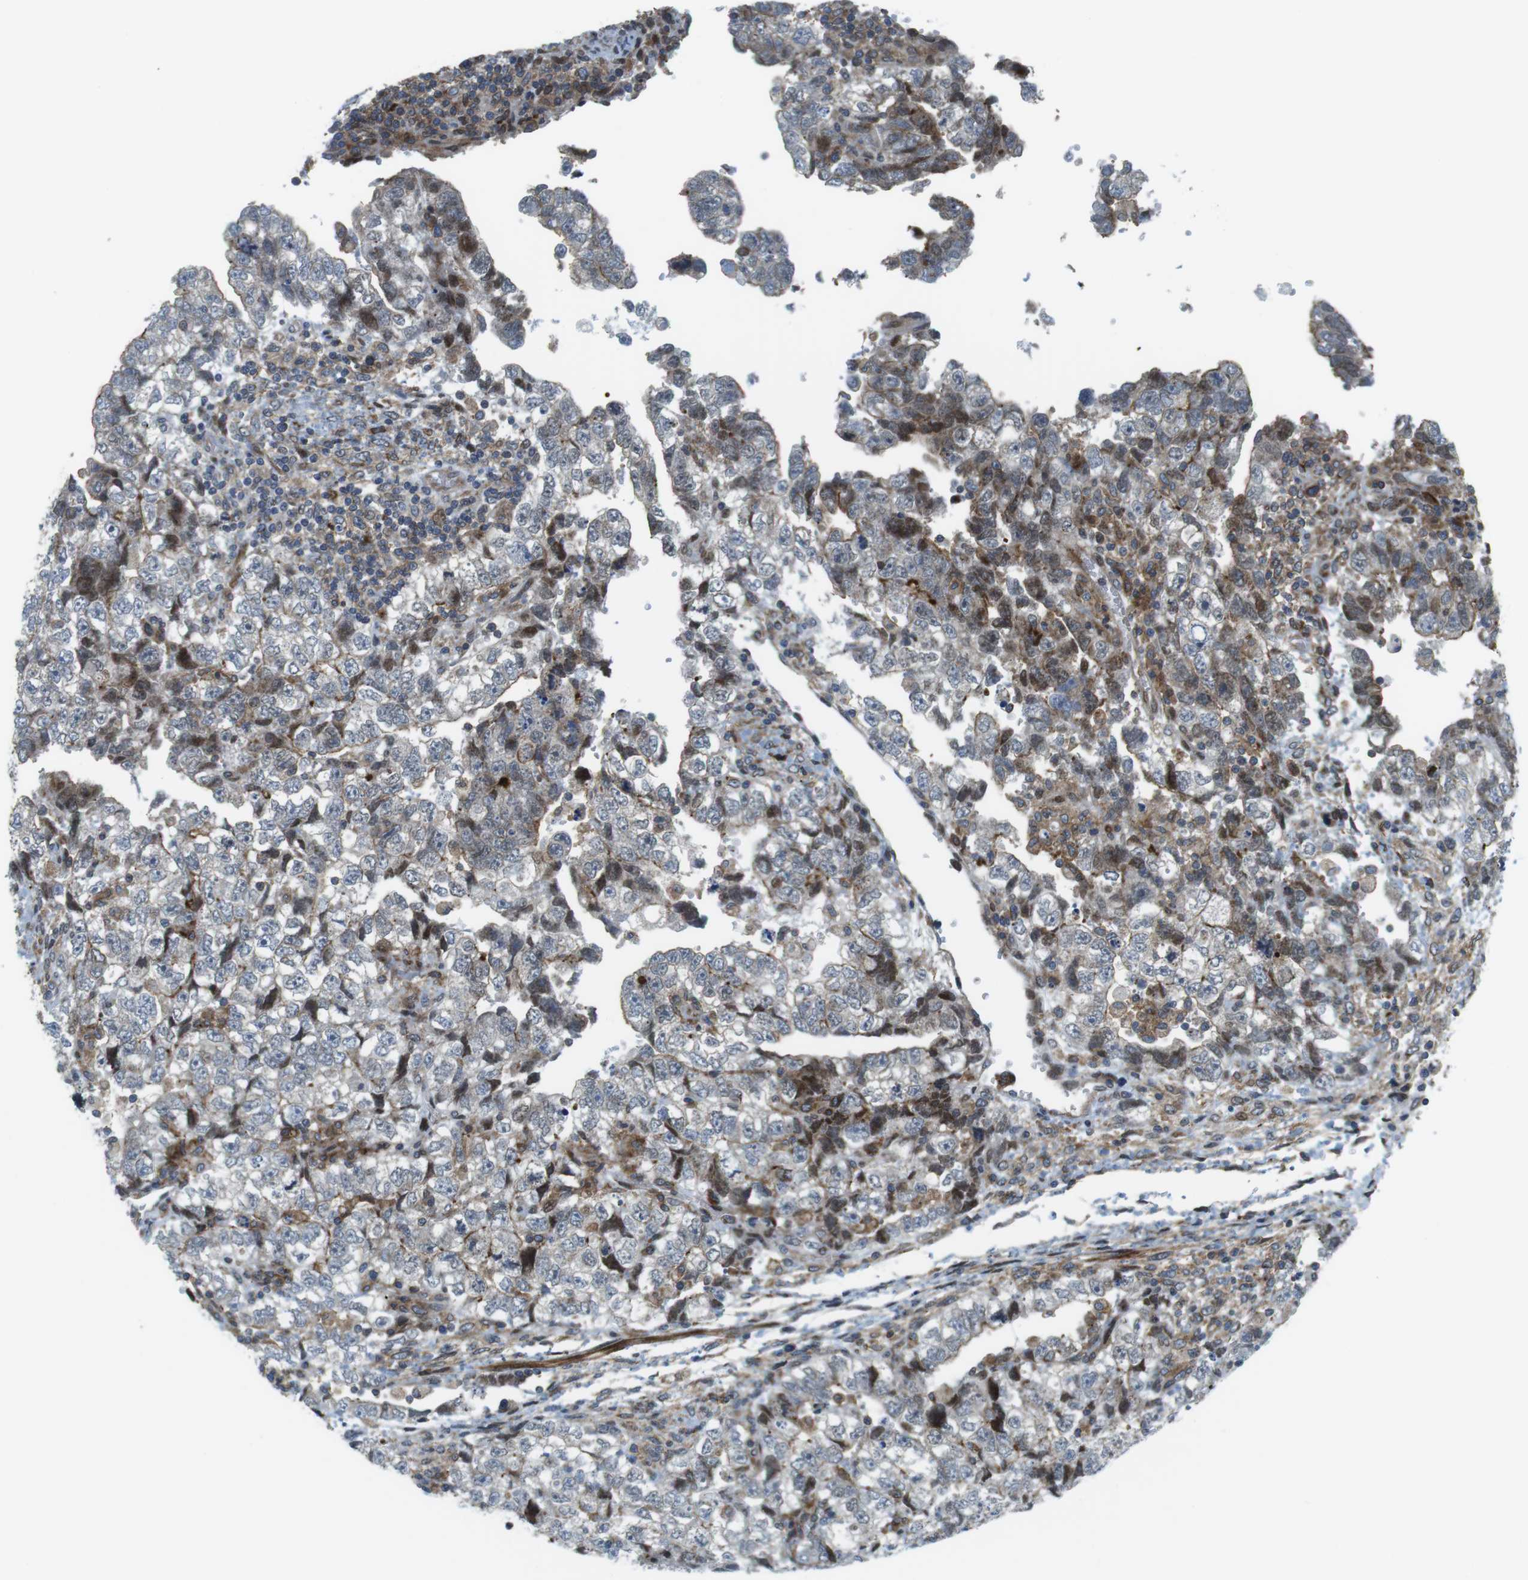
{"staining": {"intensity": "negative", "quantity": "none", "location": "none"}, "tissue": "testis cancer", "cell_type": "Tumor cells", "image_type": "cancer", "snomed": [{"axis": "morphology", "description": "Carcinoma, Embryonal, NOS"}, {"axis": "topography", "description": "Testis"}], "caption": "Human embryonal carcinoma (testis) stained for a protein using IHC exhibits no expression in tumor cells.", "gene": "CUL7", "patient": {"sex": "male", "age": 36}}